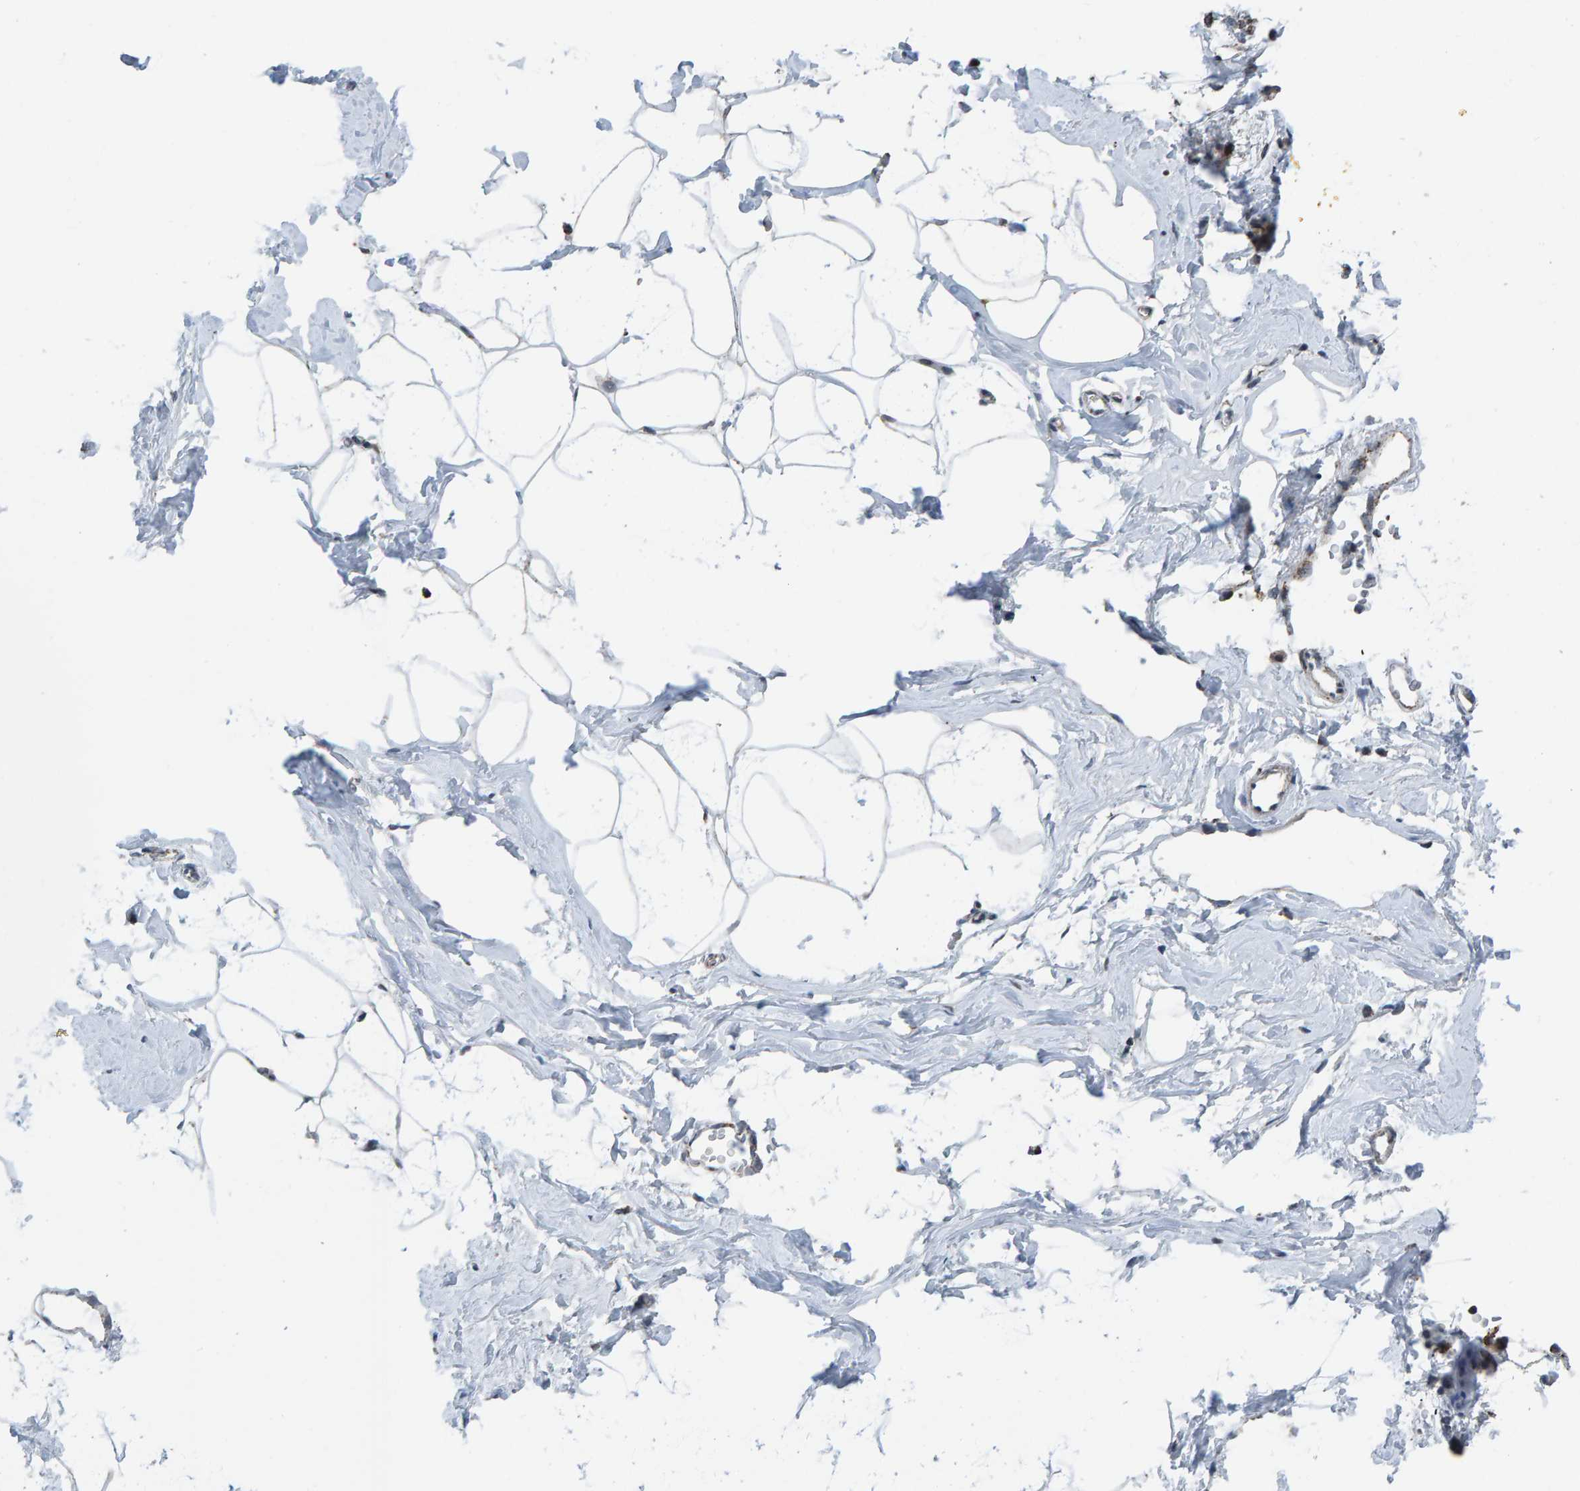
{"staining": {"intensity": "strong", "quantity": "25%-75%", "location": "cytoplasmic/membranous"}, "tissue": "adipose tissue", "cell_type": "Adipocytes", "image_type": "normal", "snomed": [{"axis": "morphology", "description": "Normal tissue, NOS"}, {"axis": "morphology", "description": "Fibrosis, NOS"}, {"axis": "topography", "description": "Breast"}, {"axis": "topography", "description": "Adipose tissue"}], "caption": "Adipocytes display high levels of strong cytoplasmic/membranous positivity in approximately 25%-75% of cells in normal human adipose tissue.", "gene": "ZNF48", "patient": {"sex": "female", "age": 39}}